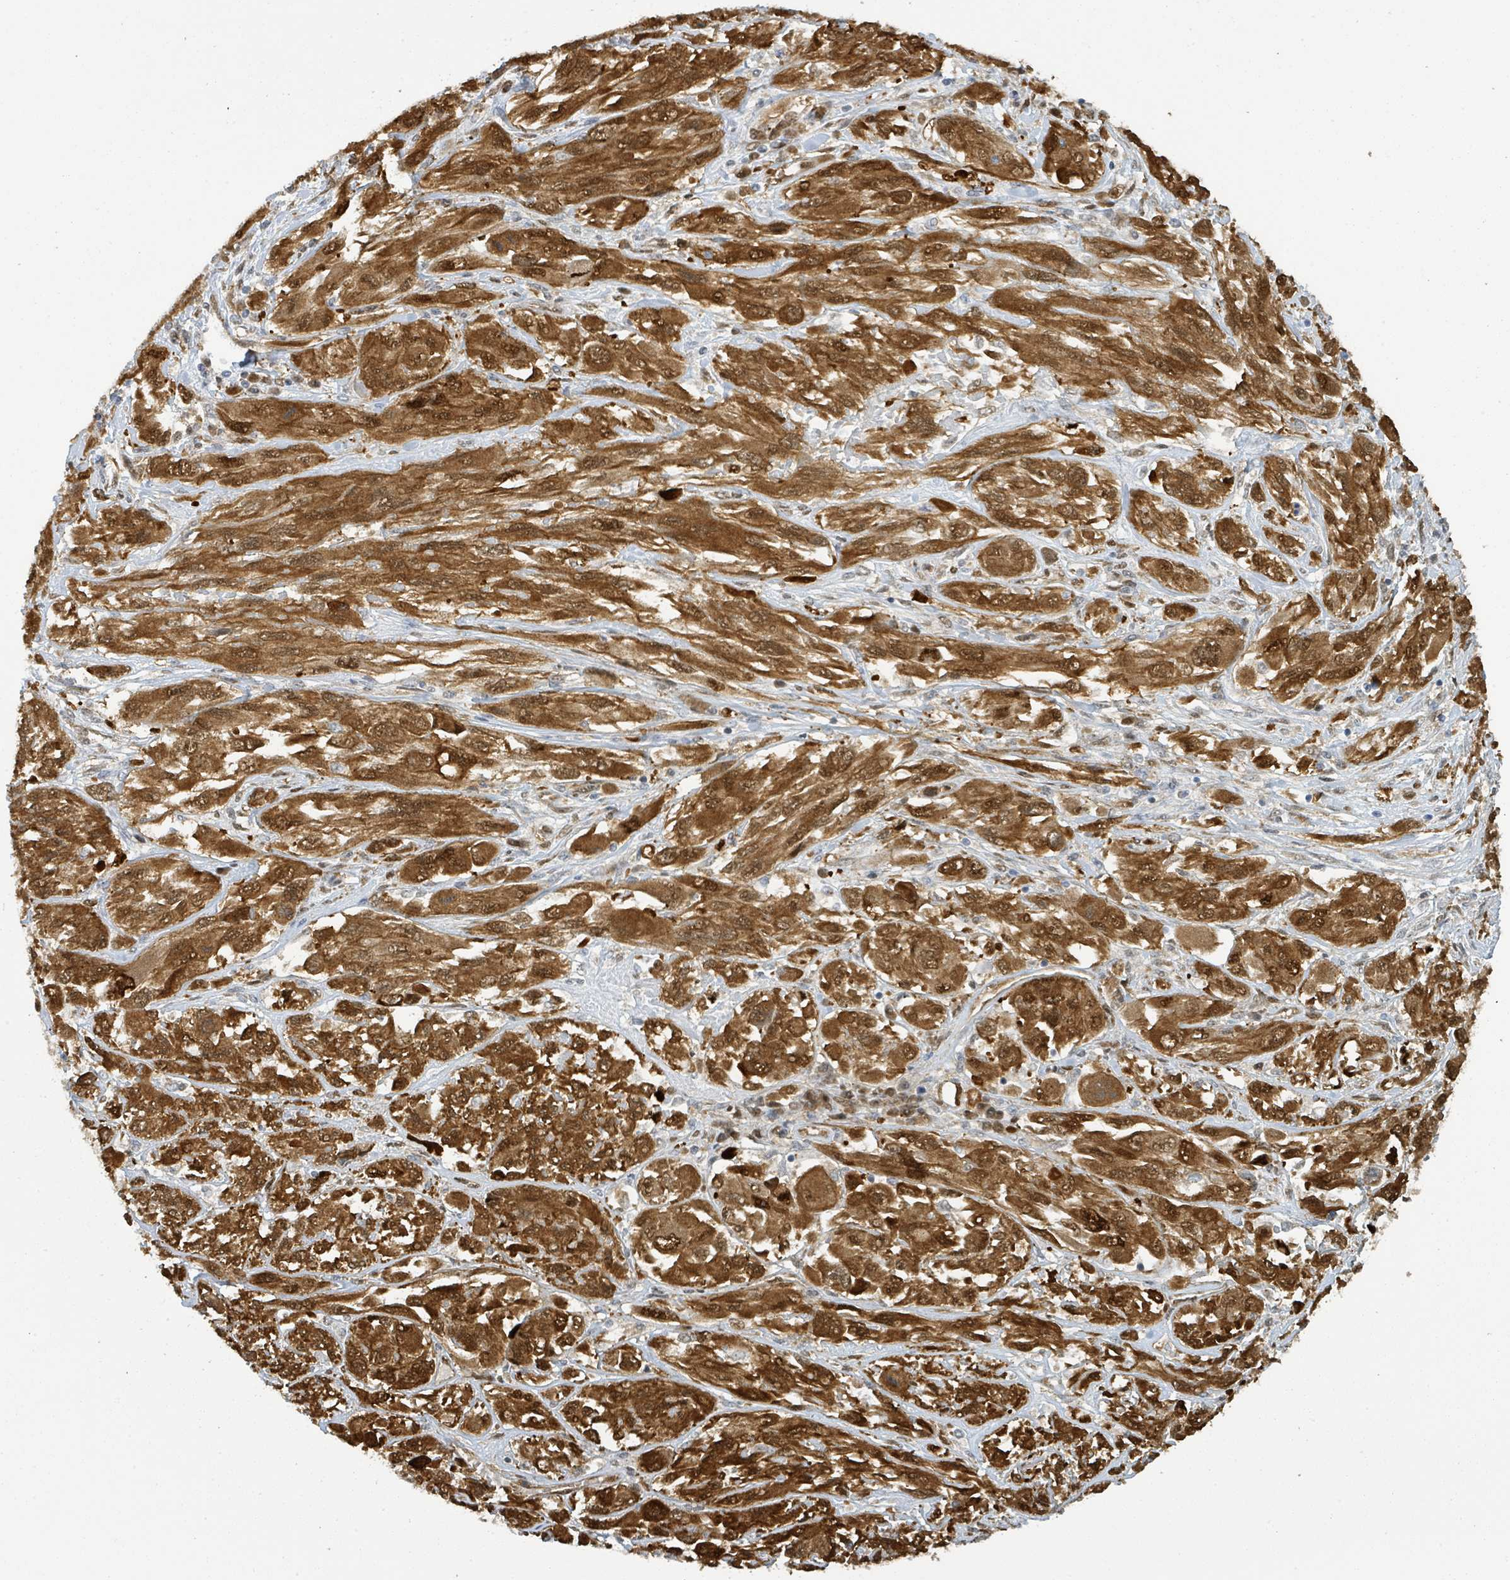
{"staining": {"intensity": "strong", "quantity": ">75%", "location": "cytoplasmic/membranous,nuclear"}, "tissue": "melanoma", "cell_type": "Tumor cells", "image_type": "cancer", "snomed": [{"axis": "morphology", "description": "Malignant melanoma, NOS"}, {"axis": "topography", "description": "Skin"}], "caption": "High-power microscopy captured an immunohistochemistry histopathology image of melanoma, revealing strong cytoplasmic/membranous and nuclear expression in about >75% of tumor cells.", "gene": "PSMB7", "patient": {"sex": "female", "age": 91}}